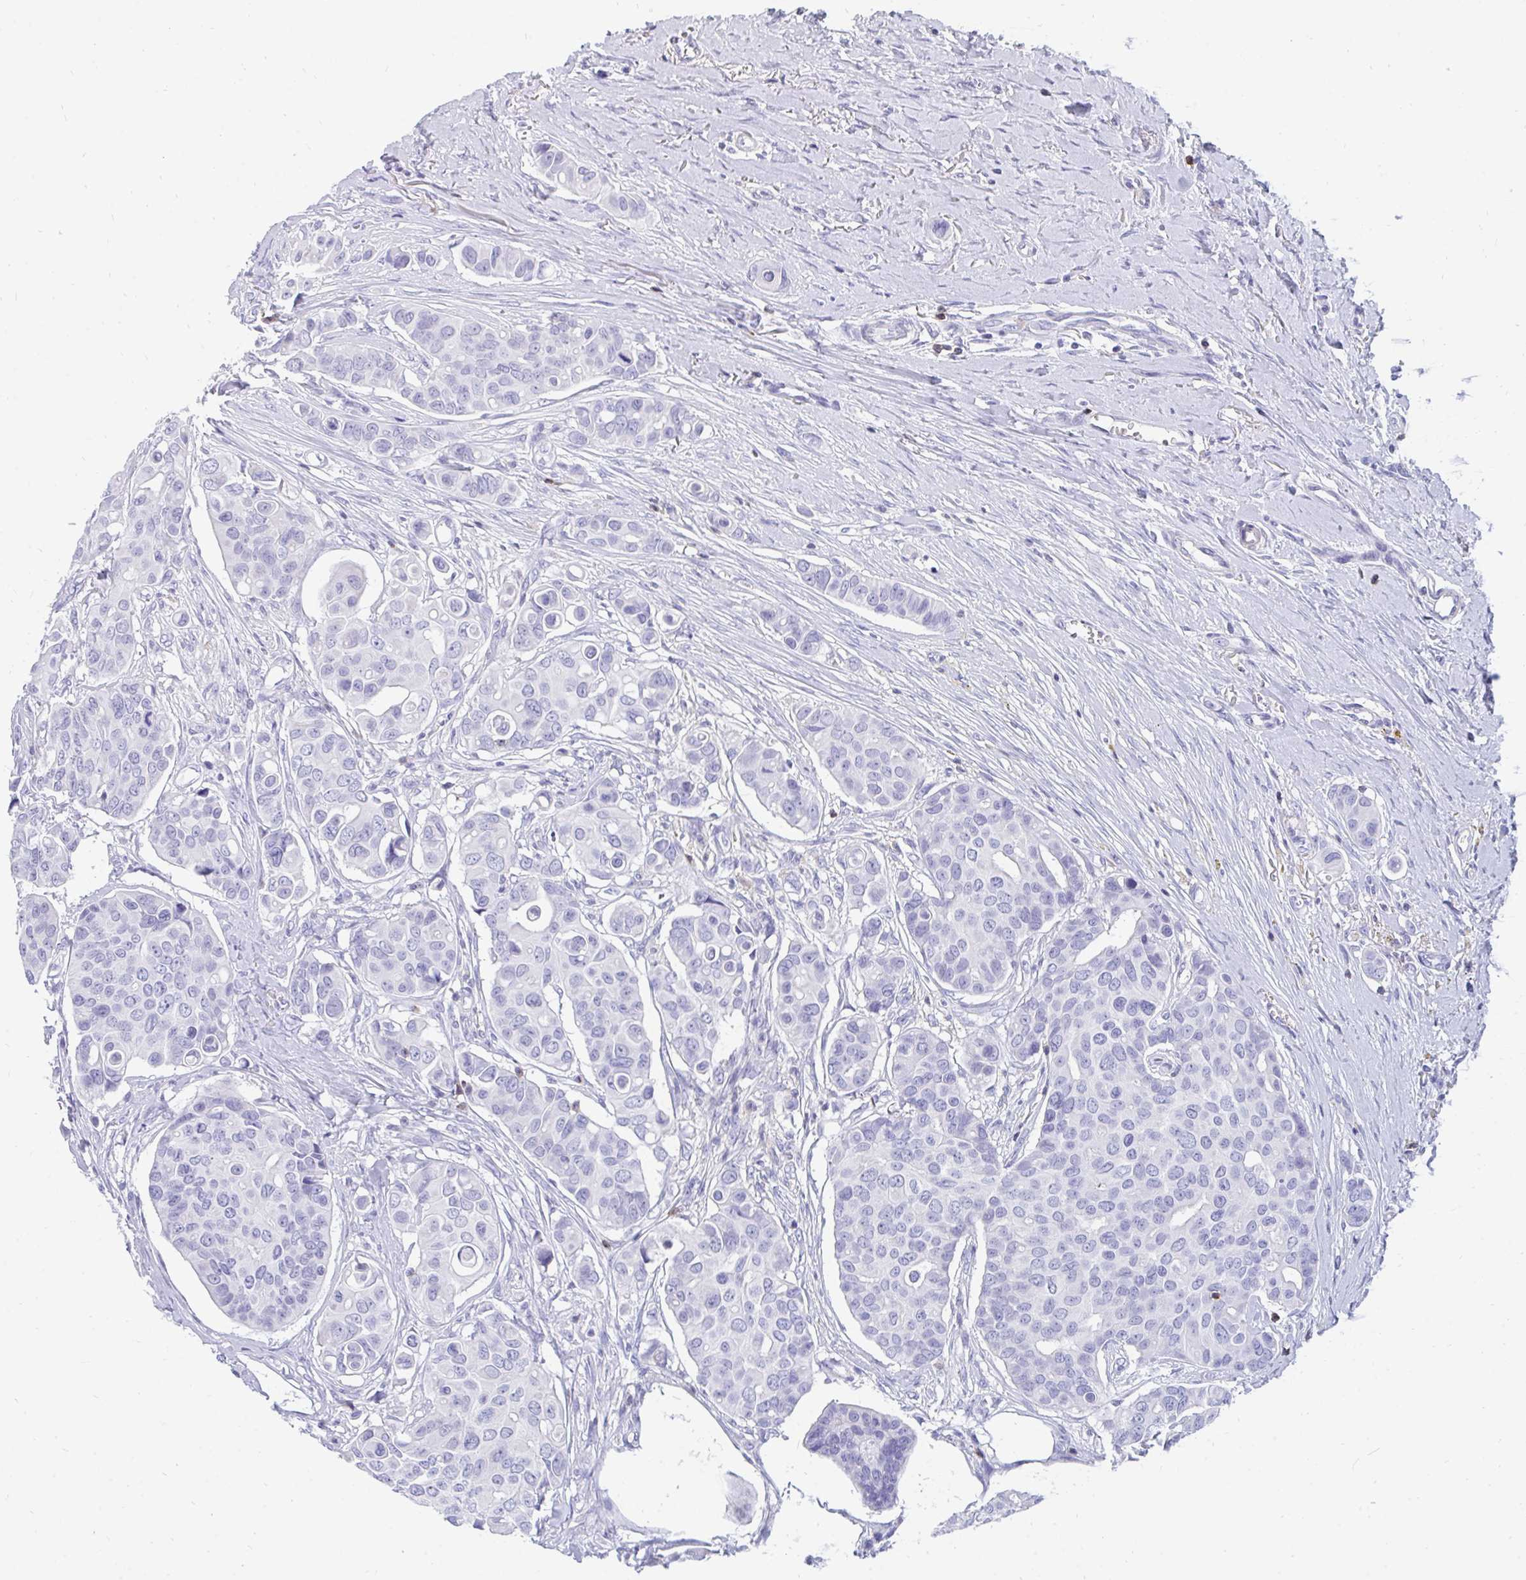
{"staining": {"intensity": "negative", "quantity": "none", "location": "none"}, "tissue": "breast cancer", "cell_type": "Tumor cells", "image_type": "cancer", "snomed": [{"axis": "morphology", "description": "Normal tissue, NOS"}, {"axis": "morphology", "description": "Duct carcinoma"}, {"axis": "topography", "description": "Skin"}, {"axis": "topography", "description": "Breast"}], "caption": "There is no significant staining in tumor cells of breast intraductal carcinoma.", "gene": "CD7", "patient": {"sex": "female", "age": 54}}